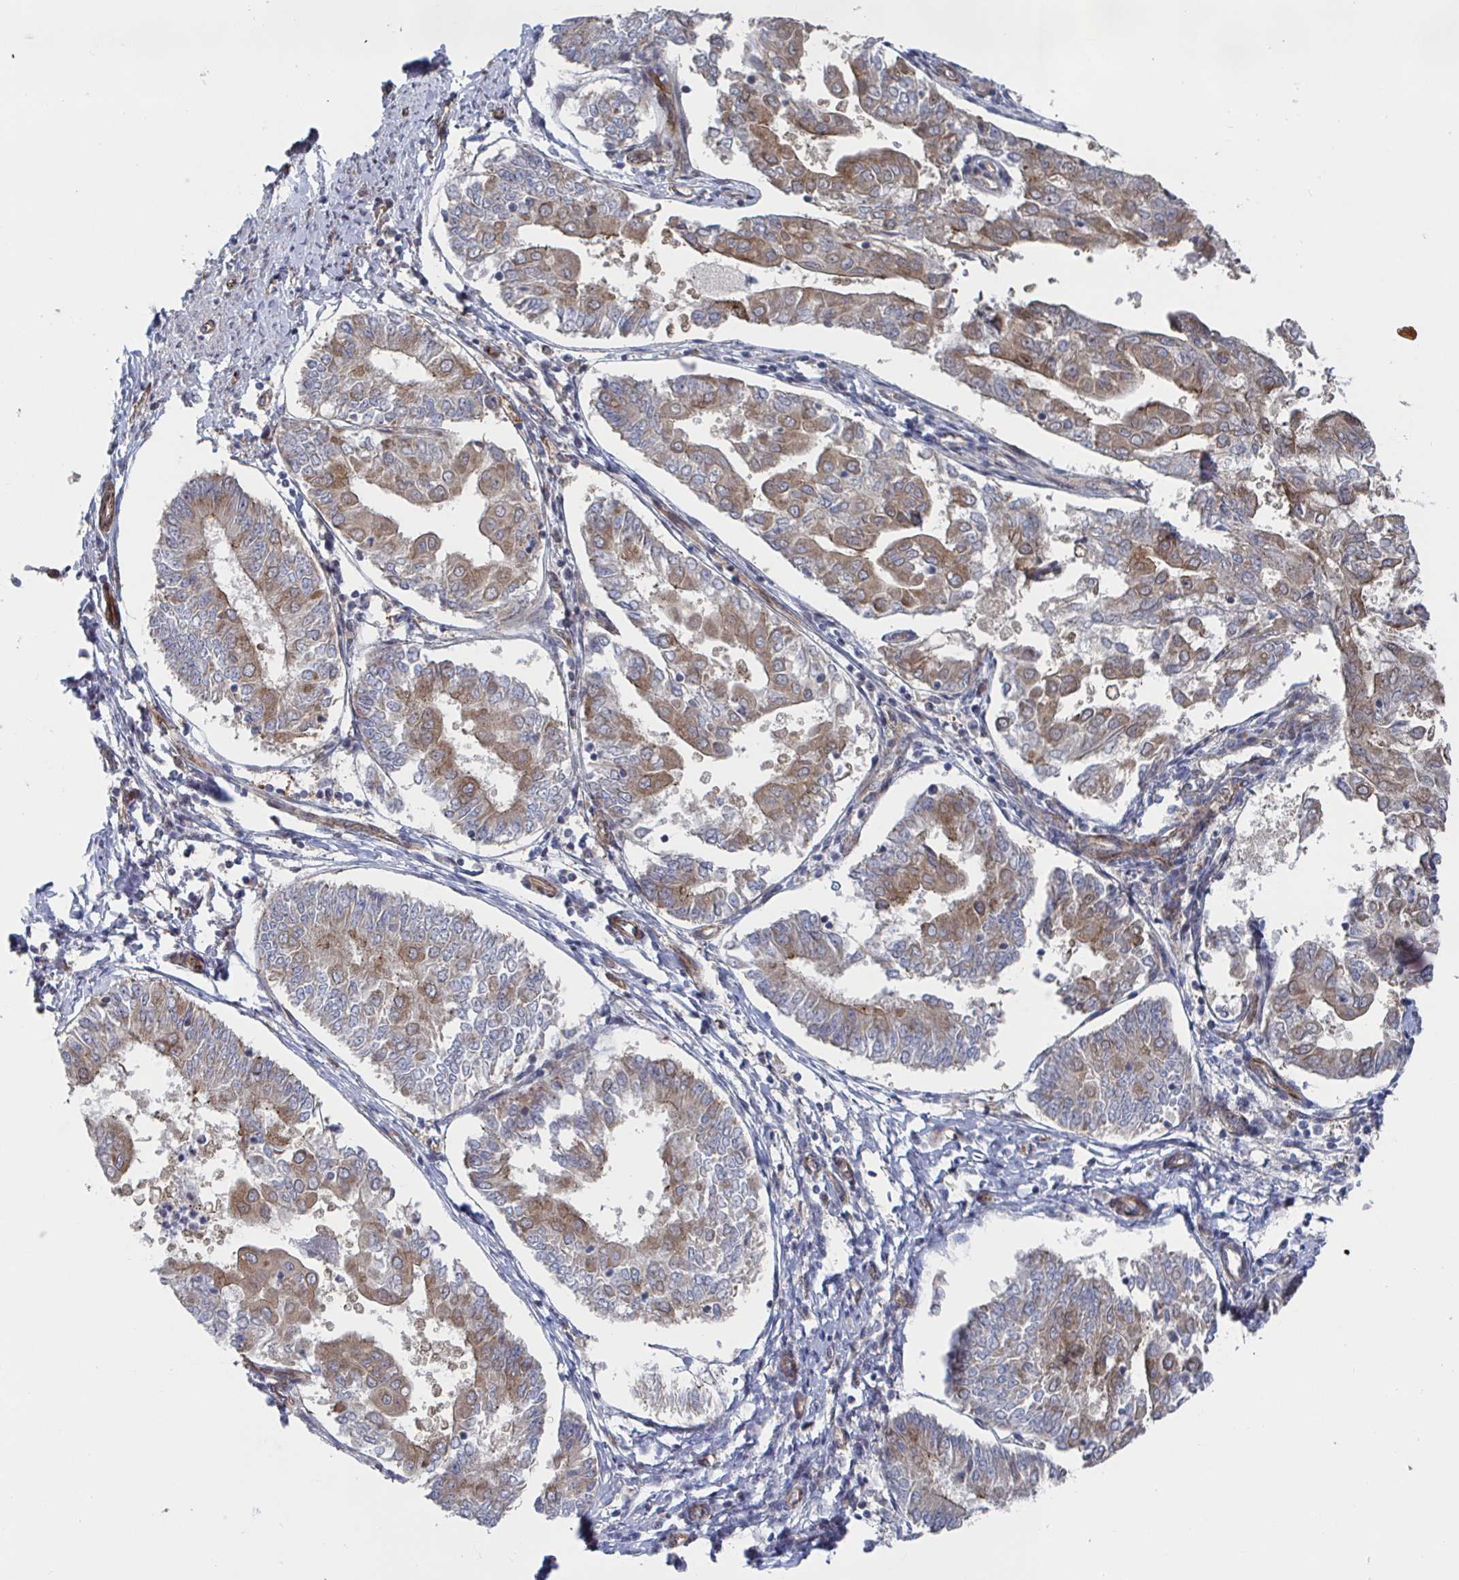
{"staining": {"intensity": "moderate", "quantity": "25%-75%", "location": "cytoplasmic/membranous"}, "tissue": "endometrial cancer", "cell_type": "Tumor cells", "image_type": "cancer", "snomed": [{"axis": "morphology", "description": "Adenocarcinoma, NOS"}, {"axis": "topography", "description": "Endometrium"}], "caption": "The histopathology image displays a brown stain indicating the presence of a protein in the cytoplasmic/membranous of tumor cells in endometrial cancer (adenocarcinoma).", "gene": "DVL3", "patient": {"sex": "female", "age": 68}}